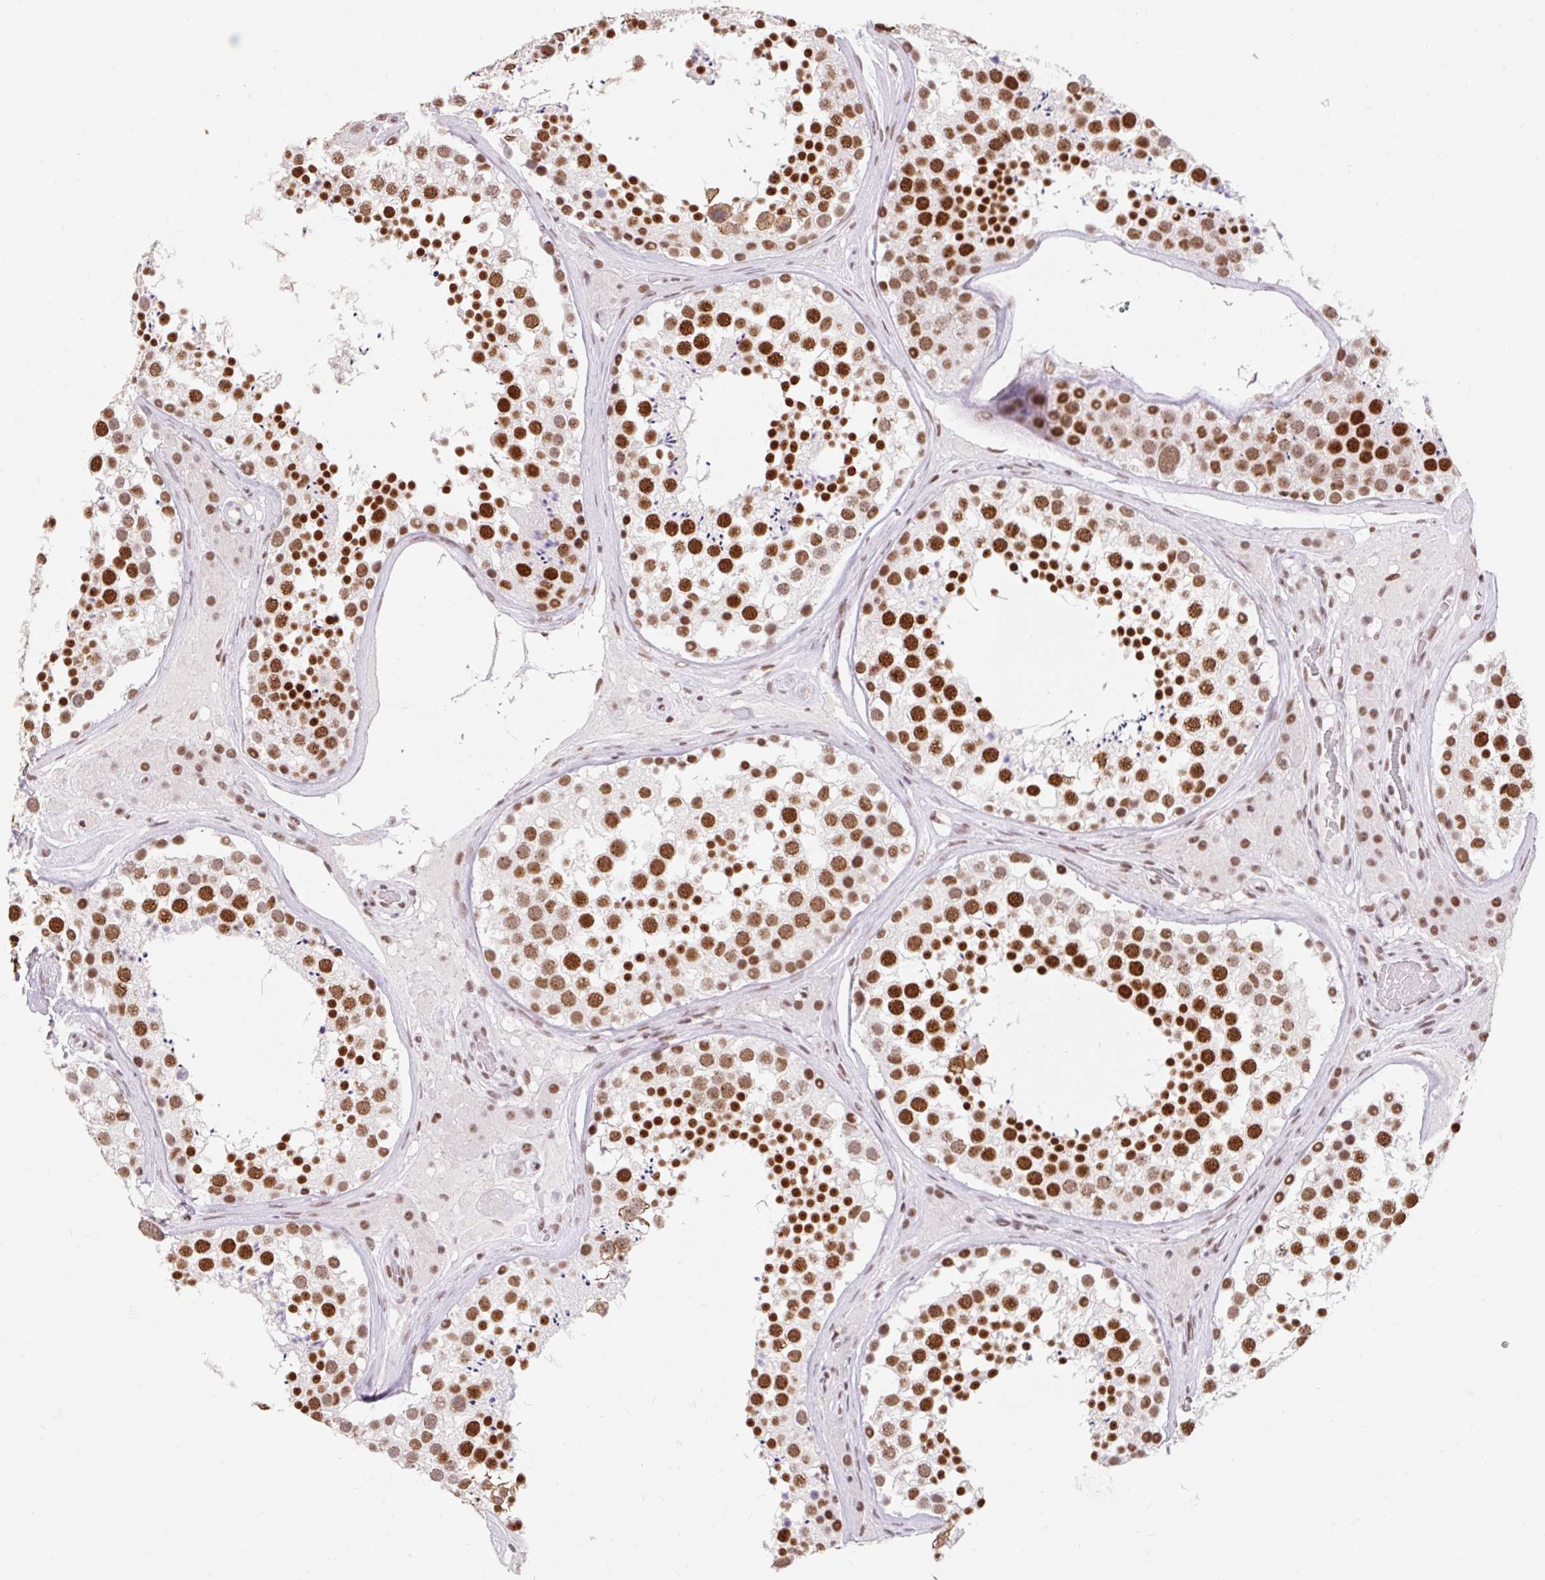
{"staining": {"intensity": "strong", "quantity": ">75%", "location": "nuclear"}, "tissue": "testis", "cell_type": "Cells in seminiferous ducts", "image_type": "normal", "snomed": [{"axis": "morphology", "description": "Normal tissue, NOS"}, {"axis": "topography", "description": "Testis"}], "caption": "About >75% of cells in seminiferous ducts in benign human testis show strong nuclear protein expression as visualized by brown immunohistochemical staining.", "gene": "SRSF10", "patient": {"sex": "male", "age": 46}}